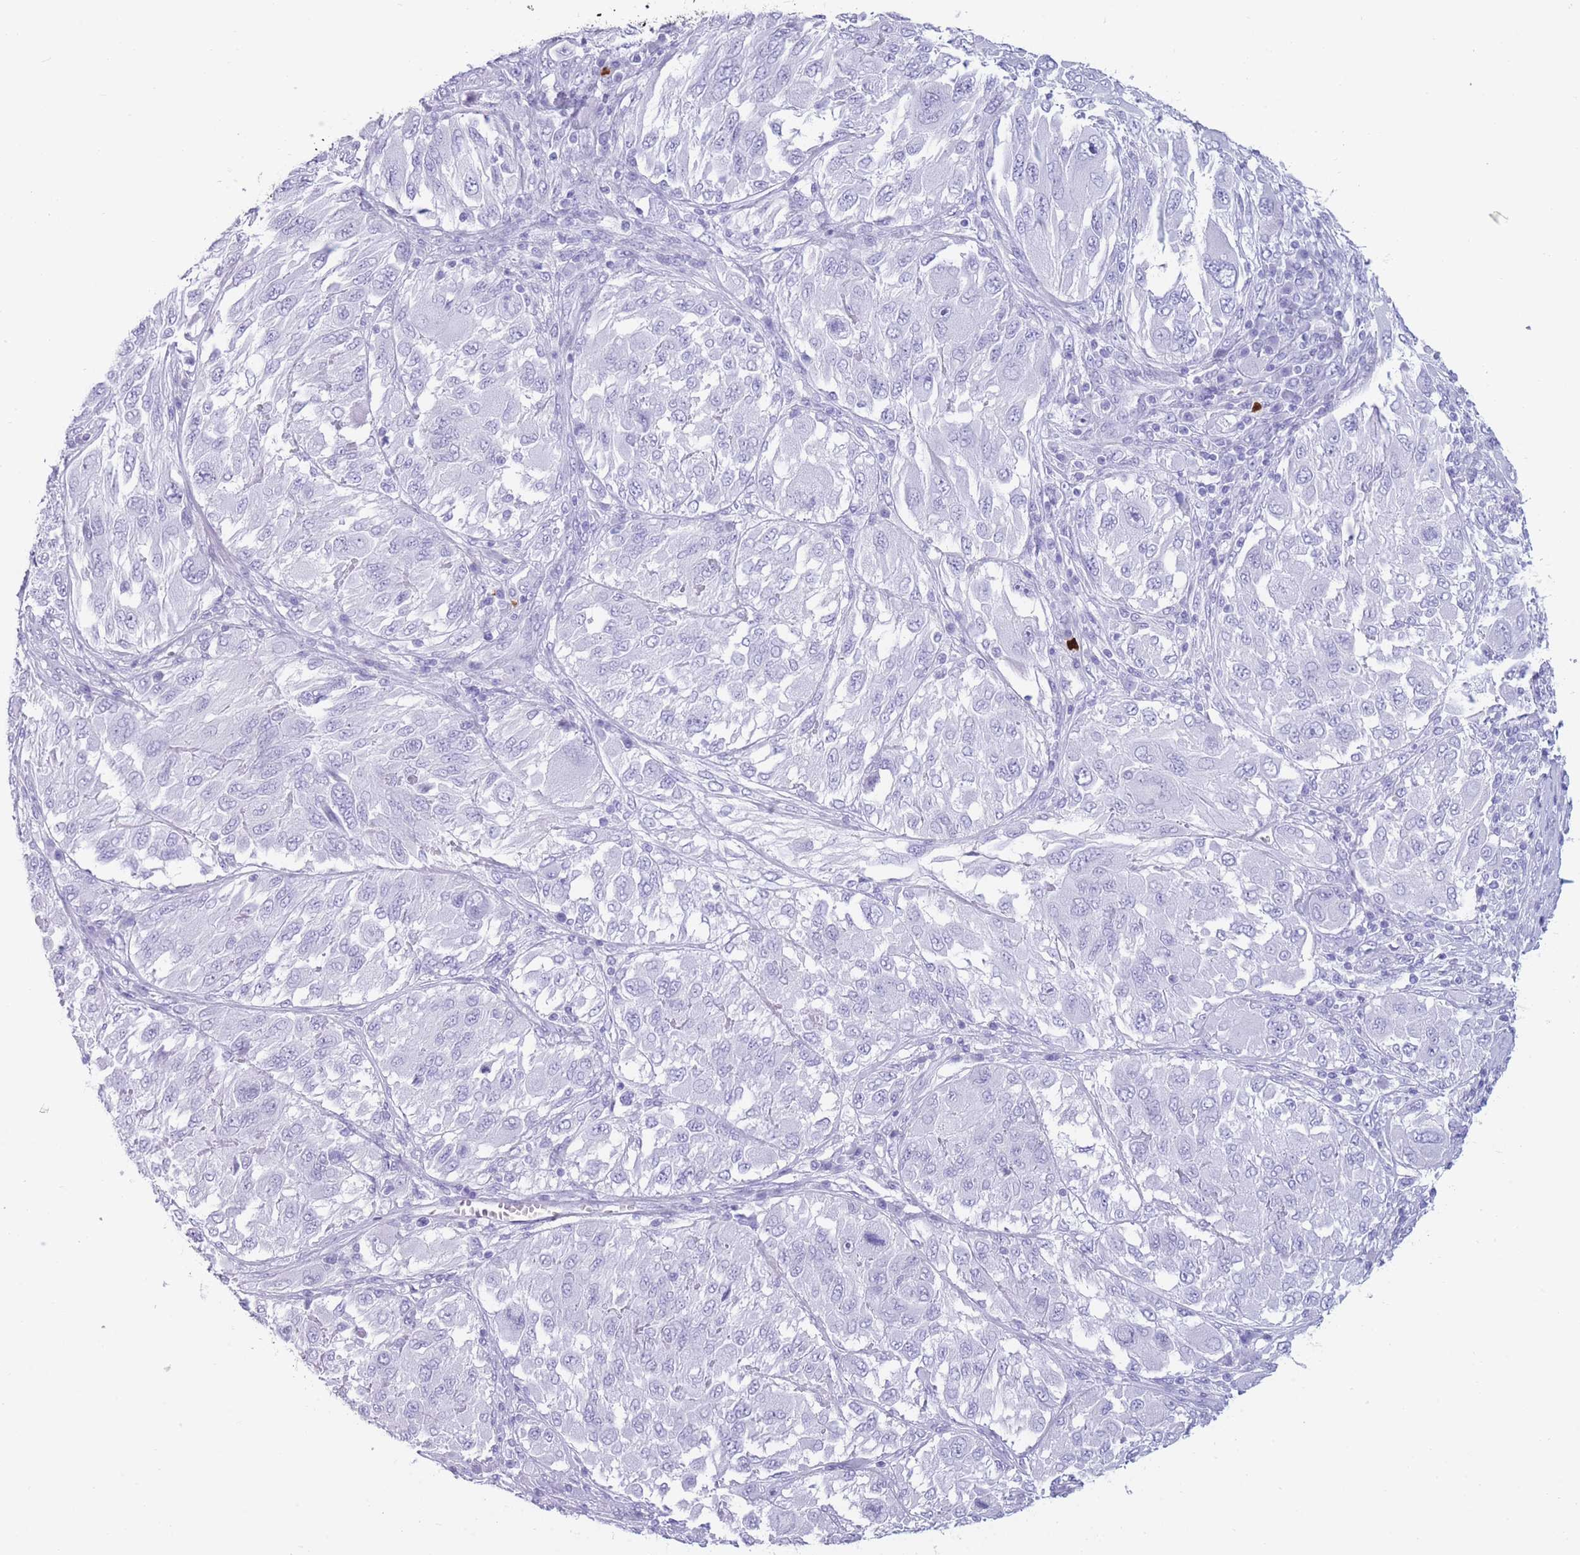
{"staining": {"intensity": "negative", "quantity": "none", "location": "none"}, "tissue": "melanoma", "cell_type": "Tumor cells", "image_type": "cancer", "snomed": [{"axis": "morphology", "description": "Malignant melanoma, NOS"}, {"axis": "topography", "description": "Skin"}], "caption": "This is a image of immunohistochemistry (IHC) staining of malignant melanoma, which shows no staining in tumor cells.", "gene": "TNFSF11", "patient": {"sex": "female", "age": 91}}